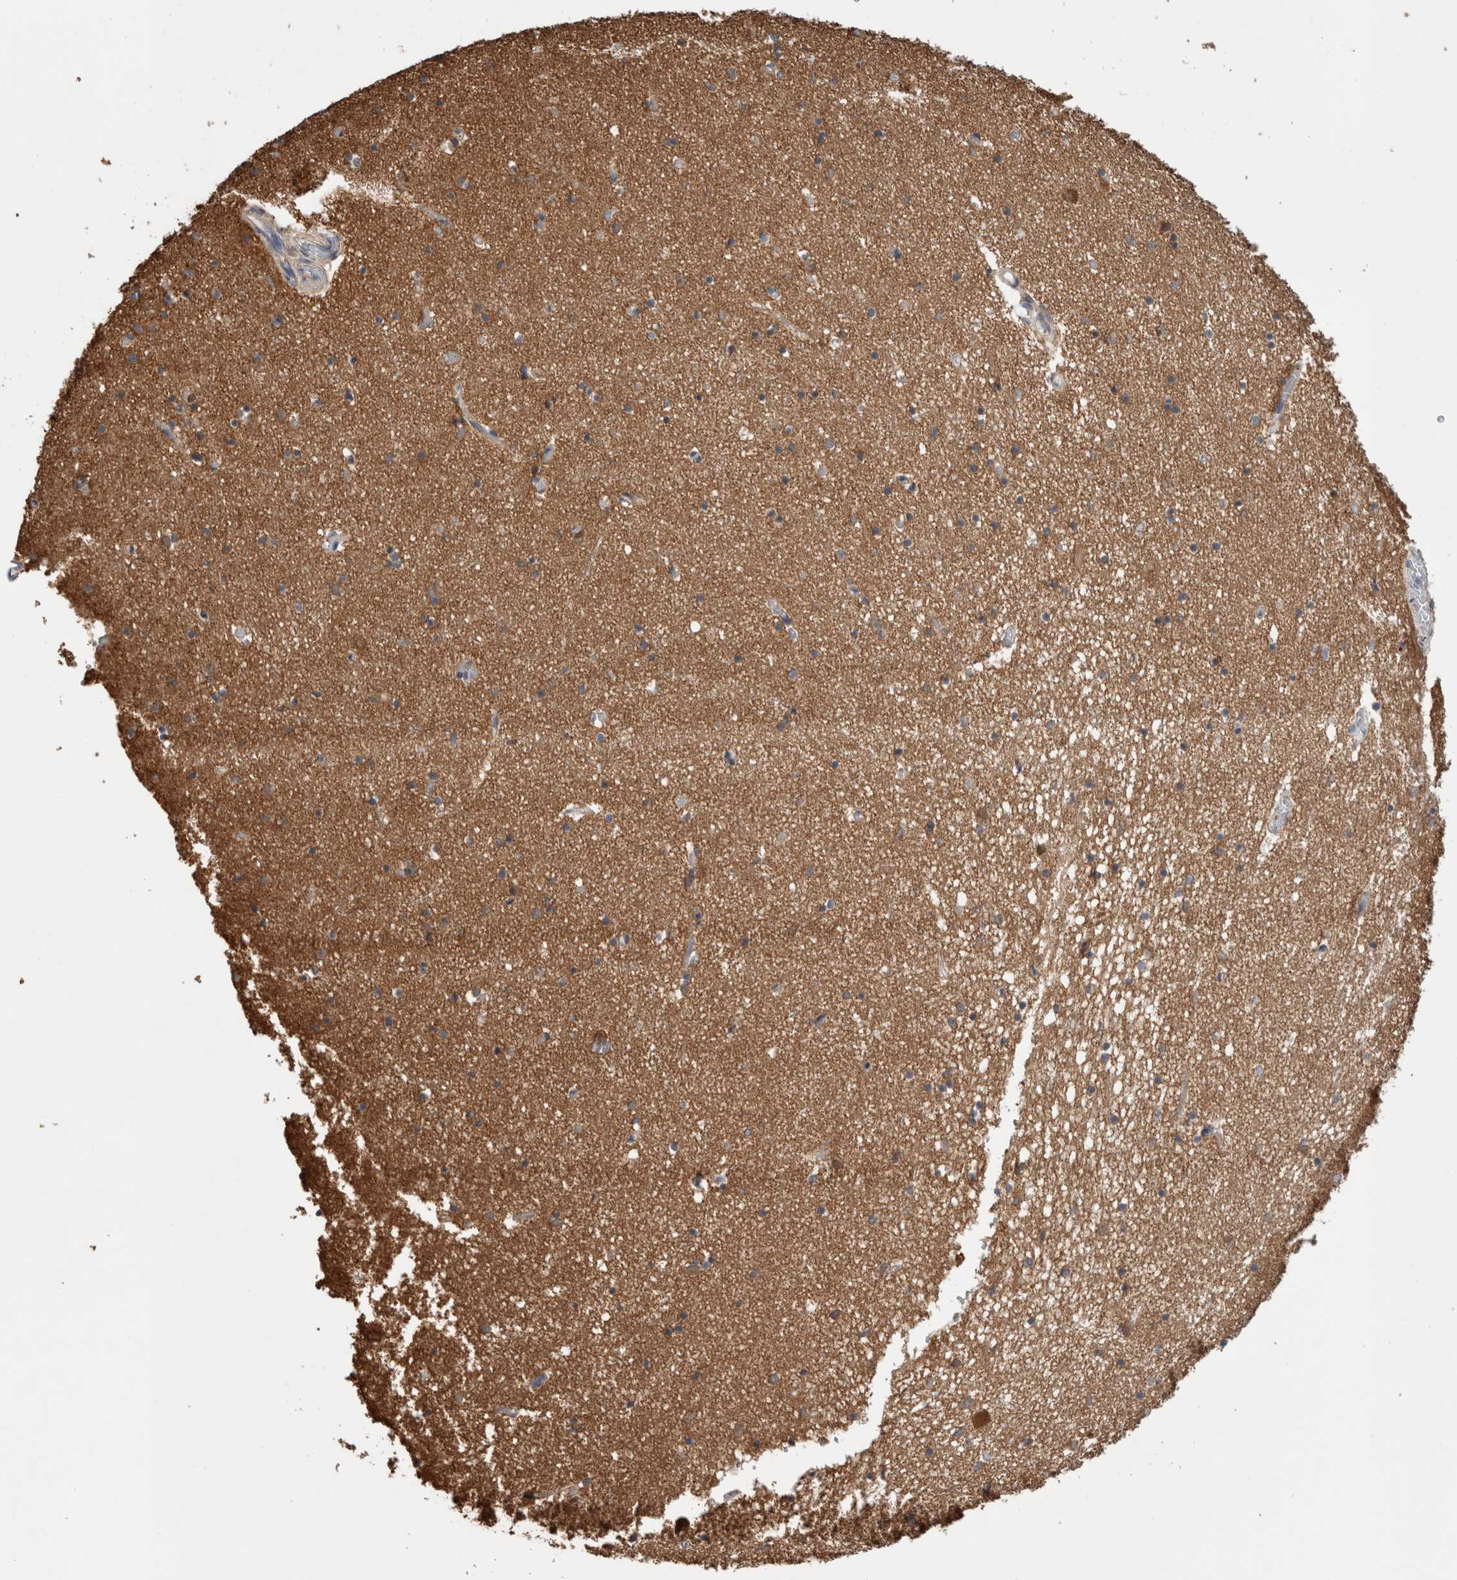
{"staining": {"intensity": "moderate", "quantity": "25%-75%", "location": "cytoplasmic/membranous"}, "tissue": "hippocampus", "cell_type": "Glial cells", "image_type": "normal", "snomed": [{"axis": "morphology", "description": "Normal tissue, NOS"}, {"axis": "topography", "description": "Hippocampus"}], "caption": "Immunohistochemical staining of benign human hippocampus reveals medium levels of moderate cytoplasmic/membranous staining in approximately 25%-75% of glial cells. The staining was performed using DAB (3,3'-diaminobenzidine), with brown indicating positive protein expression. Nuclei are stained blue with hematoxylin.", "gene": "ADGRL3", "patient": {"sex": "male", "age": 70}}